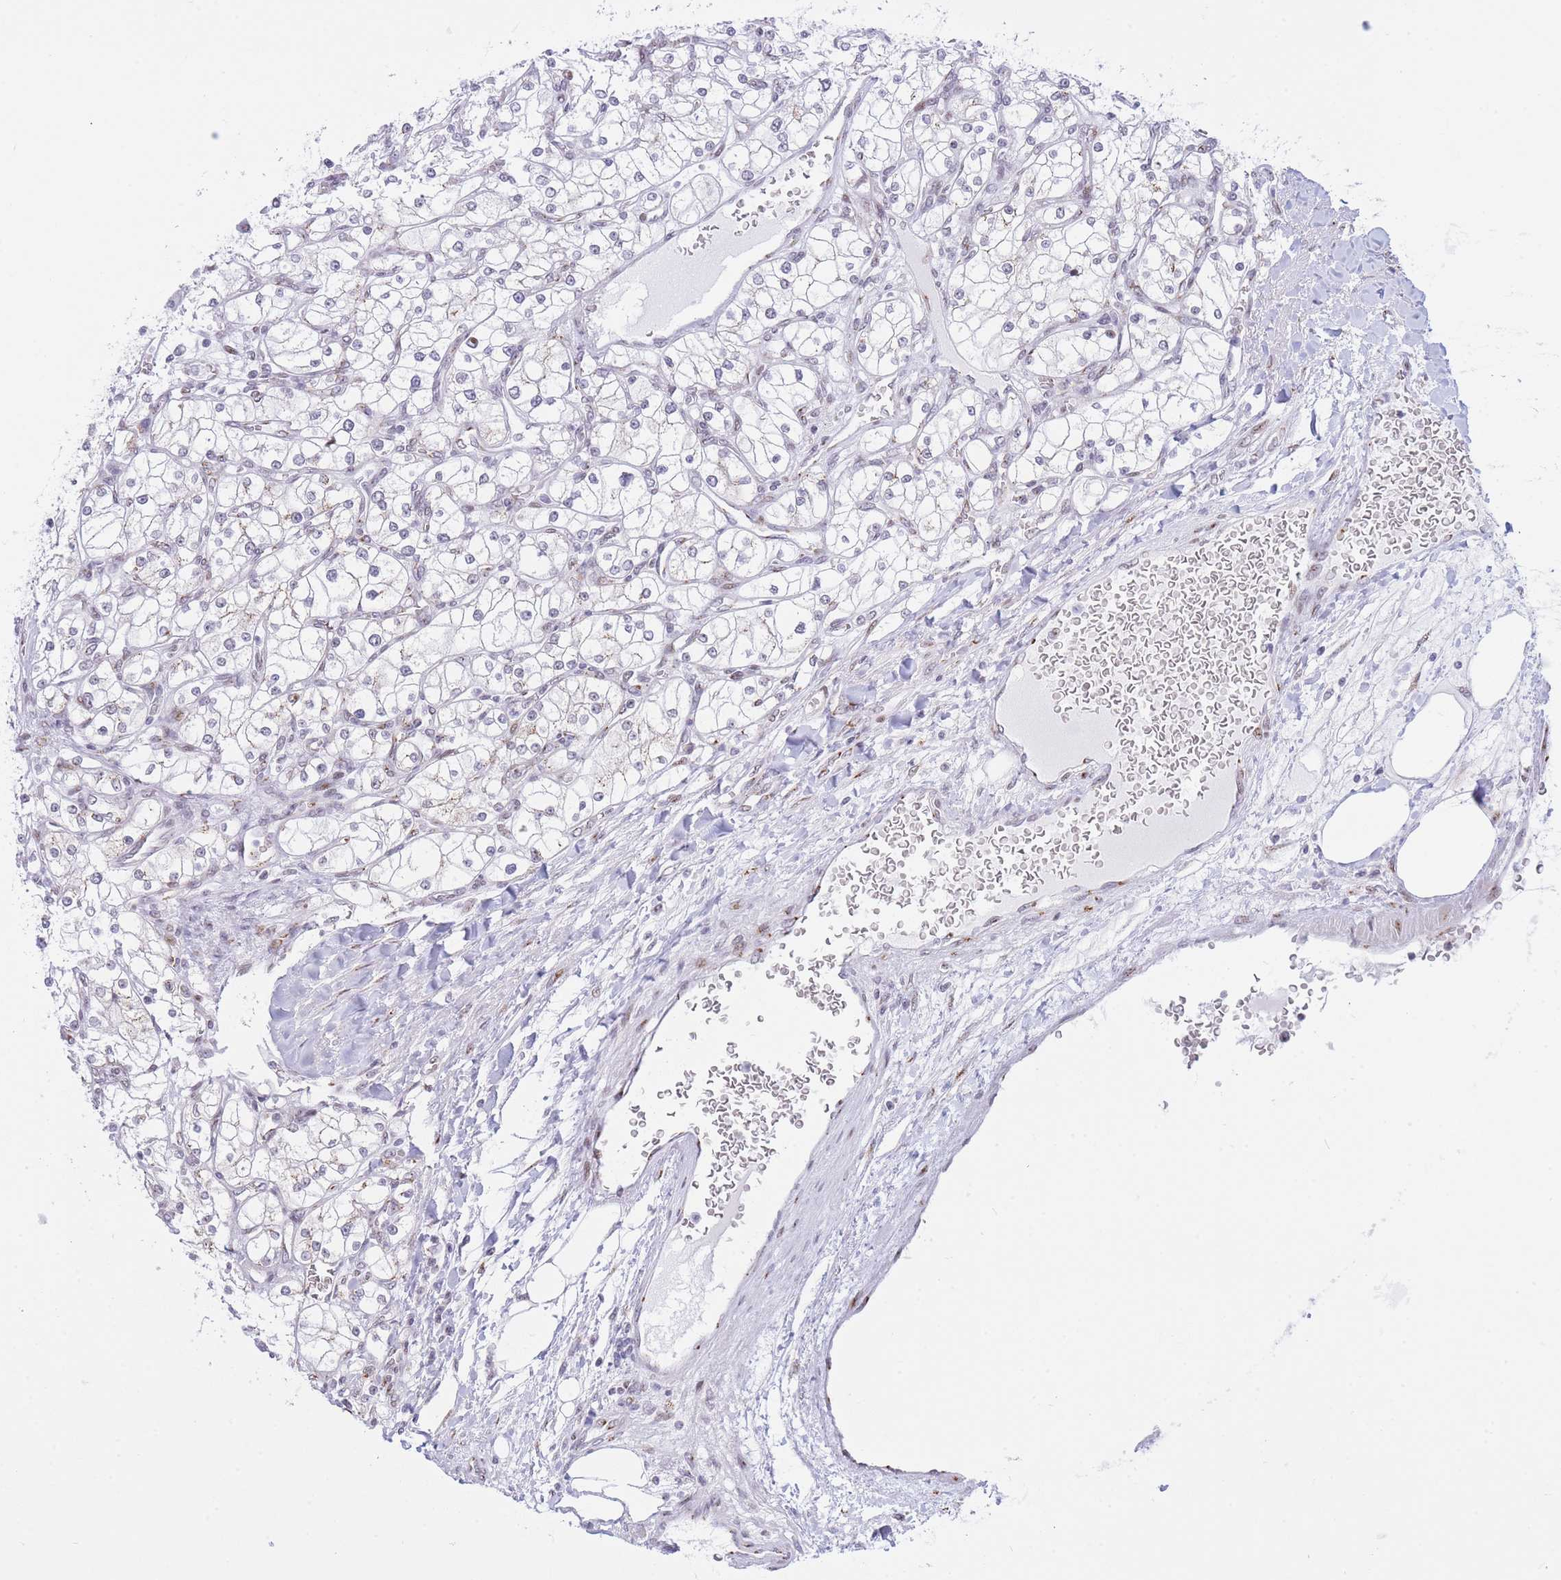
{"staining": {"intensity": "negative", "quantity": "none", "location": "none"}, "tissue": "renal cancer", "cell_type": "Tumor cells", "image_type": "cancer", "snomed": [{"axis": "morphology", "description": "Adenocarcinoma, NOS"}, {"axis": "topography", "description": "Kidney"}], "caption": "Immunohistochemical staining of renal cancer (adenocarcinoma) reveals no significant positivity in tumor cells.", "gene": "INO80C", "patient": {"sex": "male", "age": 80}}